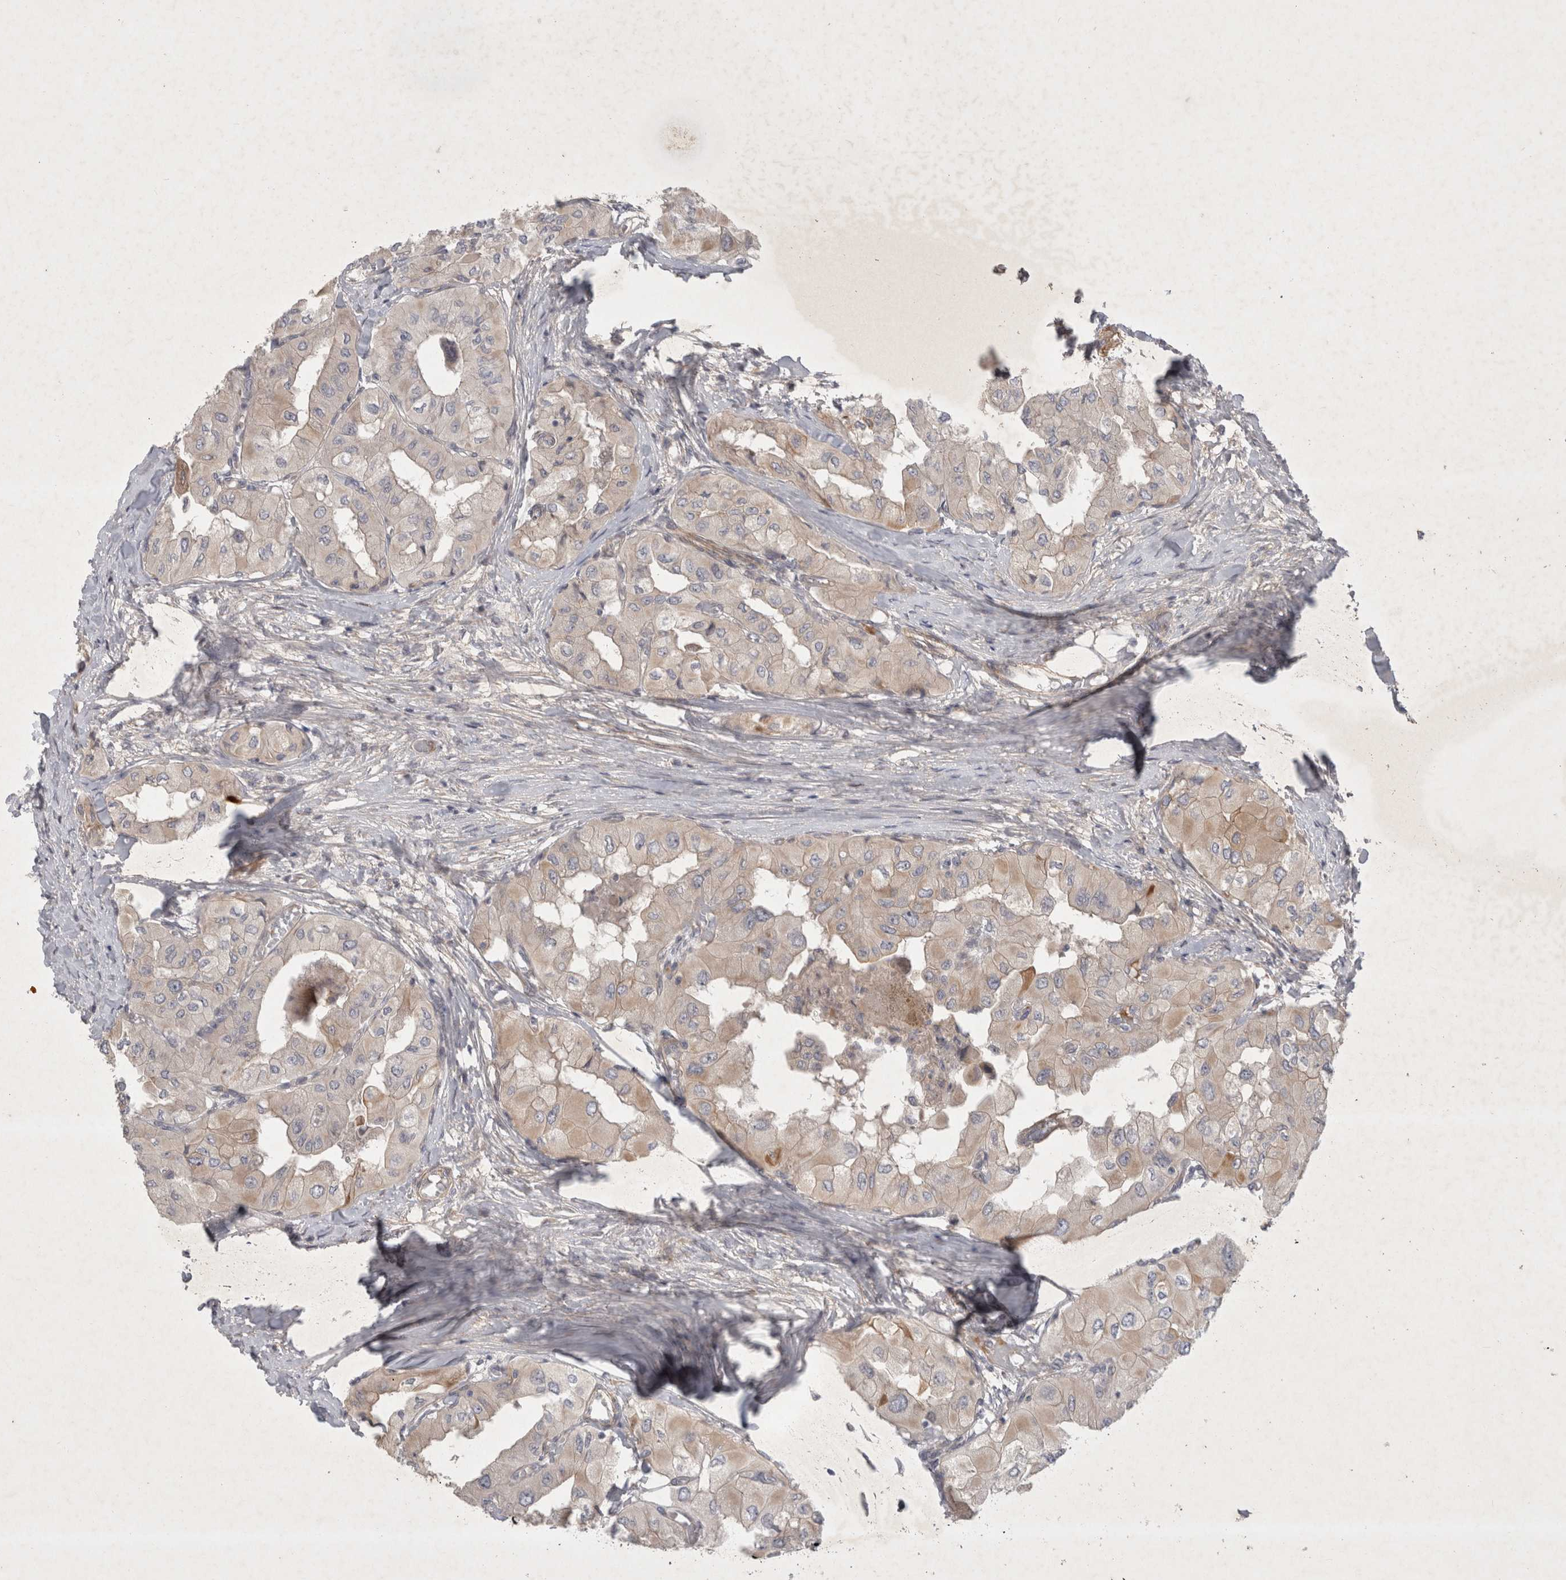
{"staining": {"intensity": "moderate", "quantity": "<25%", "location": "cytoplasmic/membranous"}, "tissue": "thyroid cancer", "cell_type": "Tumor cells", "image_type": "cancer", "snomed": [{"axis": "morphology", "description": "Papillary adenocarcinoma, NOS"}, {"axis": "topography", "description": "Thyroid gland"}], "caption": "Moderate cytoplasmic/membranous protein positivity is seen in about <25% of tumor cells in thyroid cancer. (DAB = brown stain, brightfield microscopy at high magnification).", "gene": "BZW2", "patient": {"sex": "female", "age": 59}}